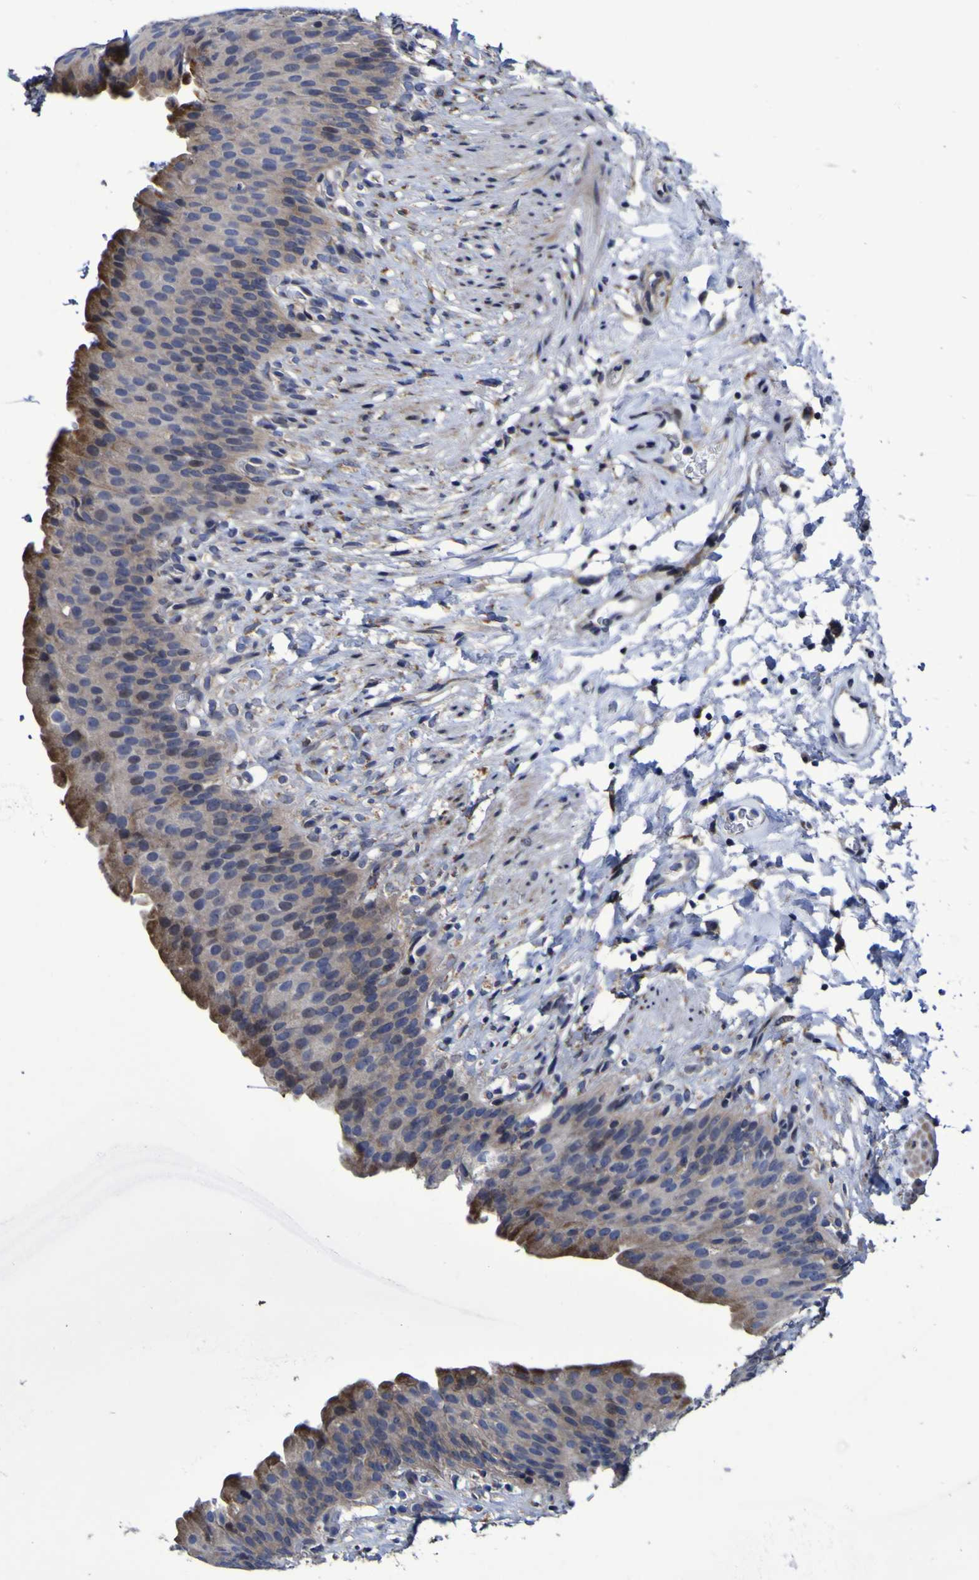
{"staining": {"intensity": "moderate", "quantity": ">75%", "location": "cytoplasmic/membranous"}, "tissue": "urinary bladder", "cell_type": "Urothelial cells", "image_type": "normal", "snomed": [{"axis": "morphology", "description": "Normal tissue, NOS"}, {"axis": "topography", "description": "Urinary bladder"}], "caption": "Urinary bladder stained with immunohistochemistry shows moderate cytoplasmic/membranous staining in about >75% of urothelial cells.", "gene": "P3H1", "patient": {"sex": "female", "age": 79}}